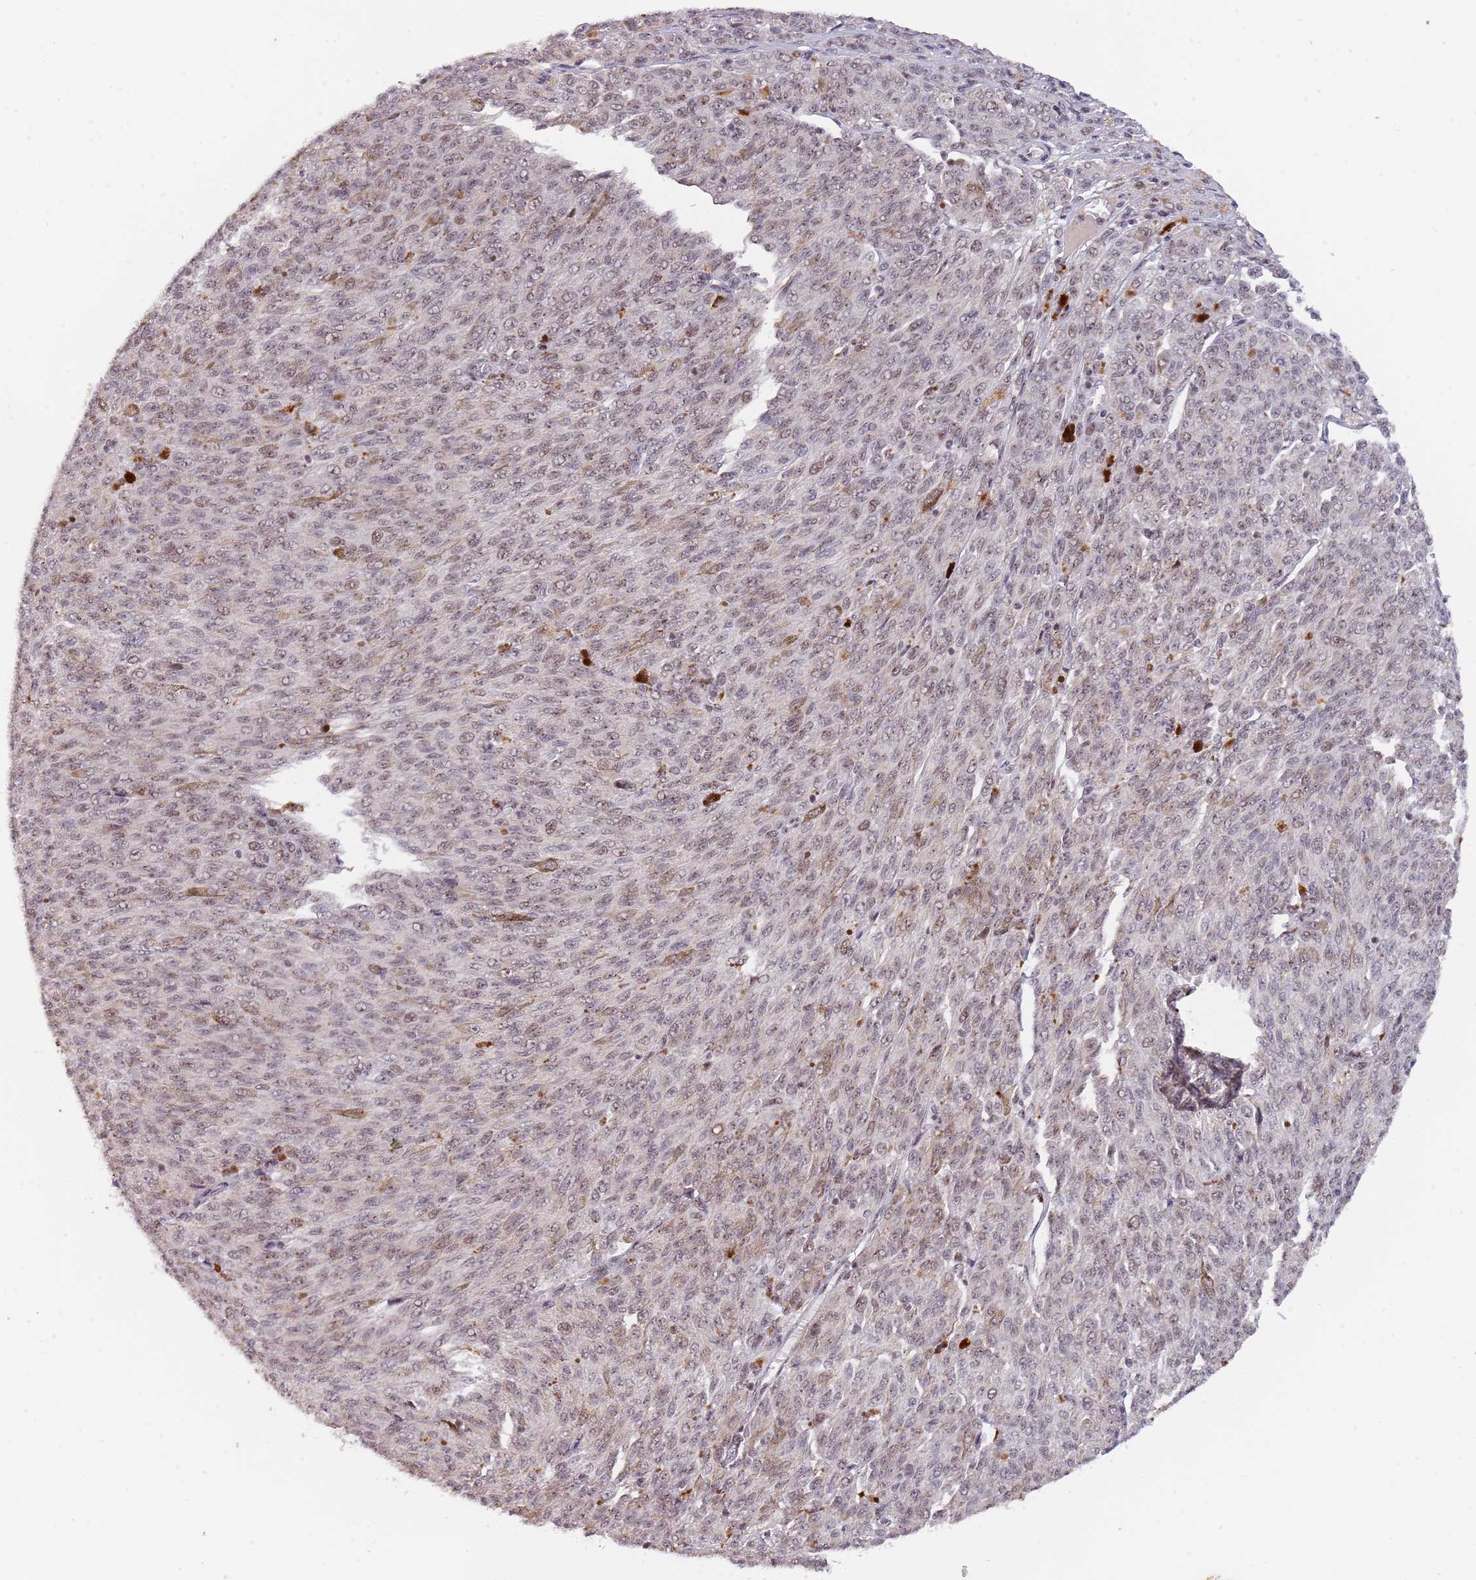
{"staining": {"intensity": "weak", "quantity": ">75%", "location": "nuclear"}, "tissue": "melanoma", "cell_type": "Tumor cells", "image_type": "cancer", "snomed": [{"axis": "morphology", "description": "Malignant melanoma, NOS"}, {"axis": "topography", "description": "Skin"}], "caption": "IHC micrograph of human melanoma stained for a protein (brown), which reveals low levels of weak nuclear staining in approximately >75% of tumor cells.", "gene": "CIZ1", "patient": {"sex": "female", "age": 52}}